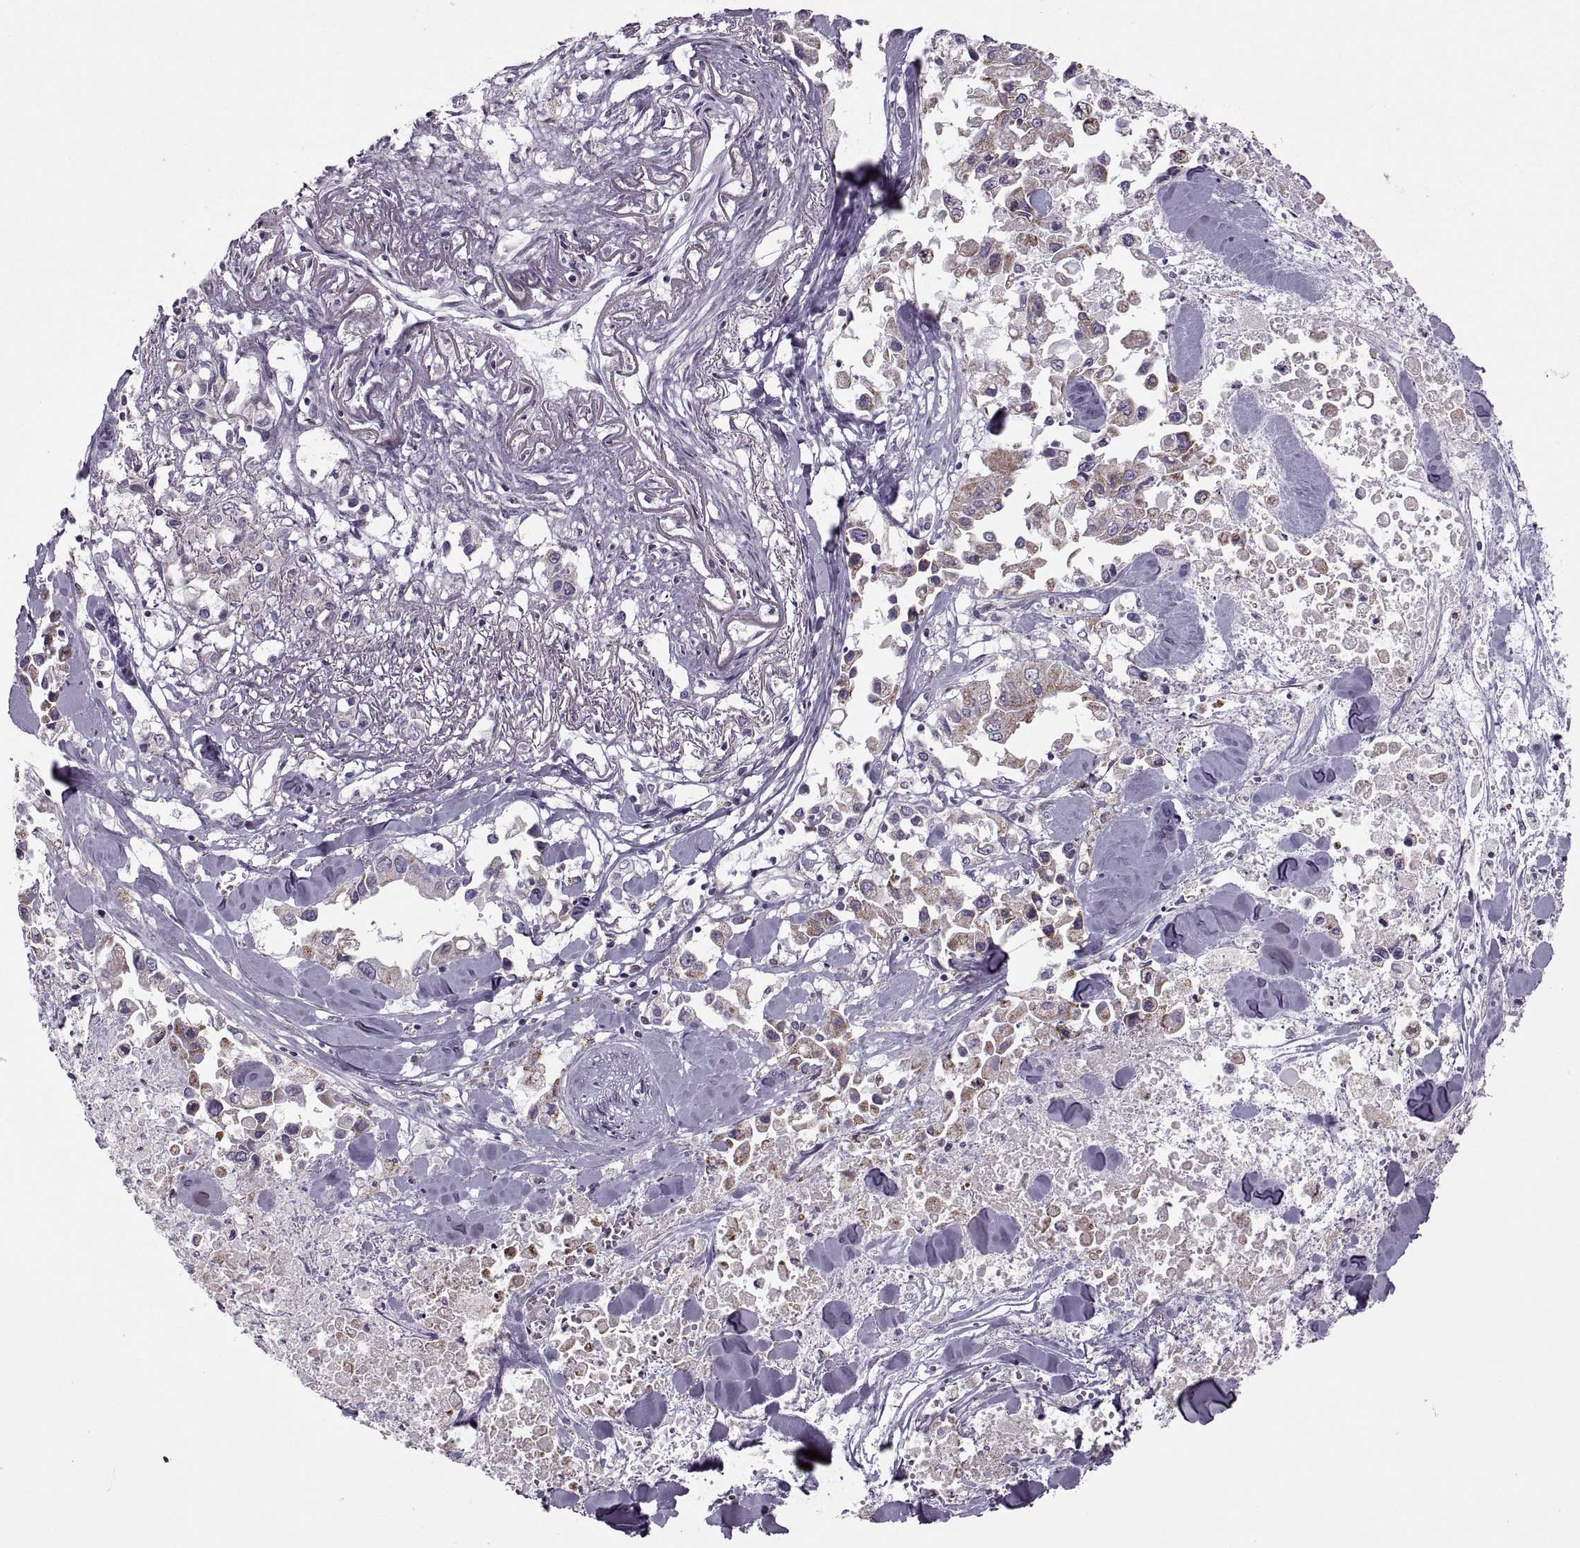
{"staining": {"intensity": "moderate", "quantity": "25%-75%", "location": "cytoplasmic/membranous"}, "tissue": "pancreatic cancer", "cell_type": "Tumor cells", "image_type": "cancer", "snomed": [{"axis": "morphology", "description": "Adenocarcinoma, NOS"}, {"axis": "topography", "description": "Pancreas"}], "caption": "Moderate cytoplasmic/membranous staining for a protein is identified in approximately 25%-75% of tumor cells of pancreatic cancer (adenocarcinoma) using immunohistochemistry (IHC).", "gene": "PIERCE1", "patient": {"sex": "female", "age": 83}}